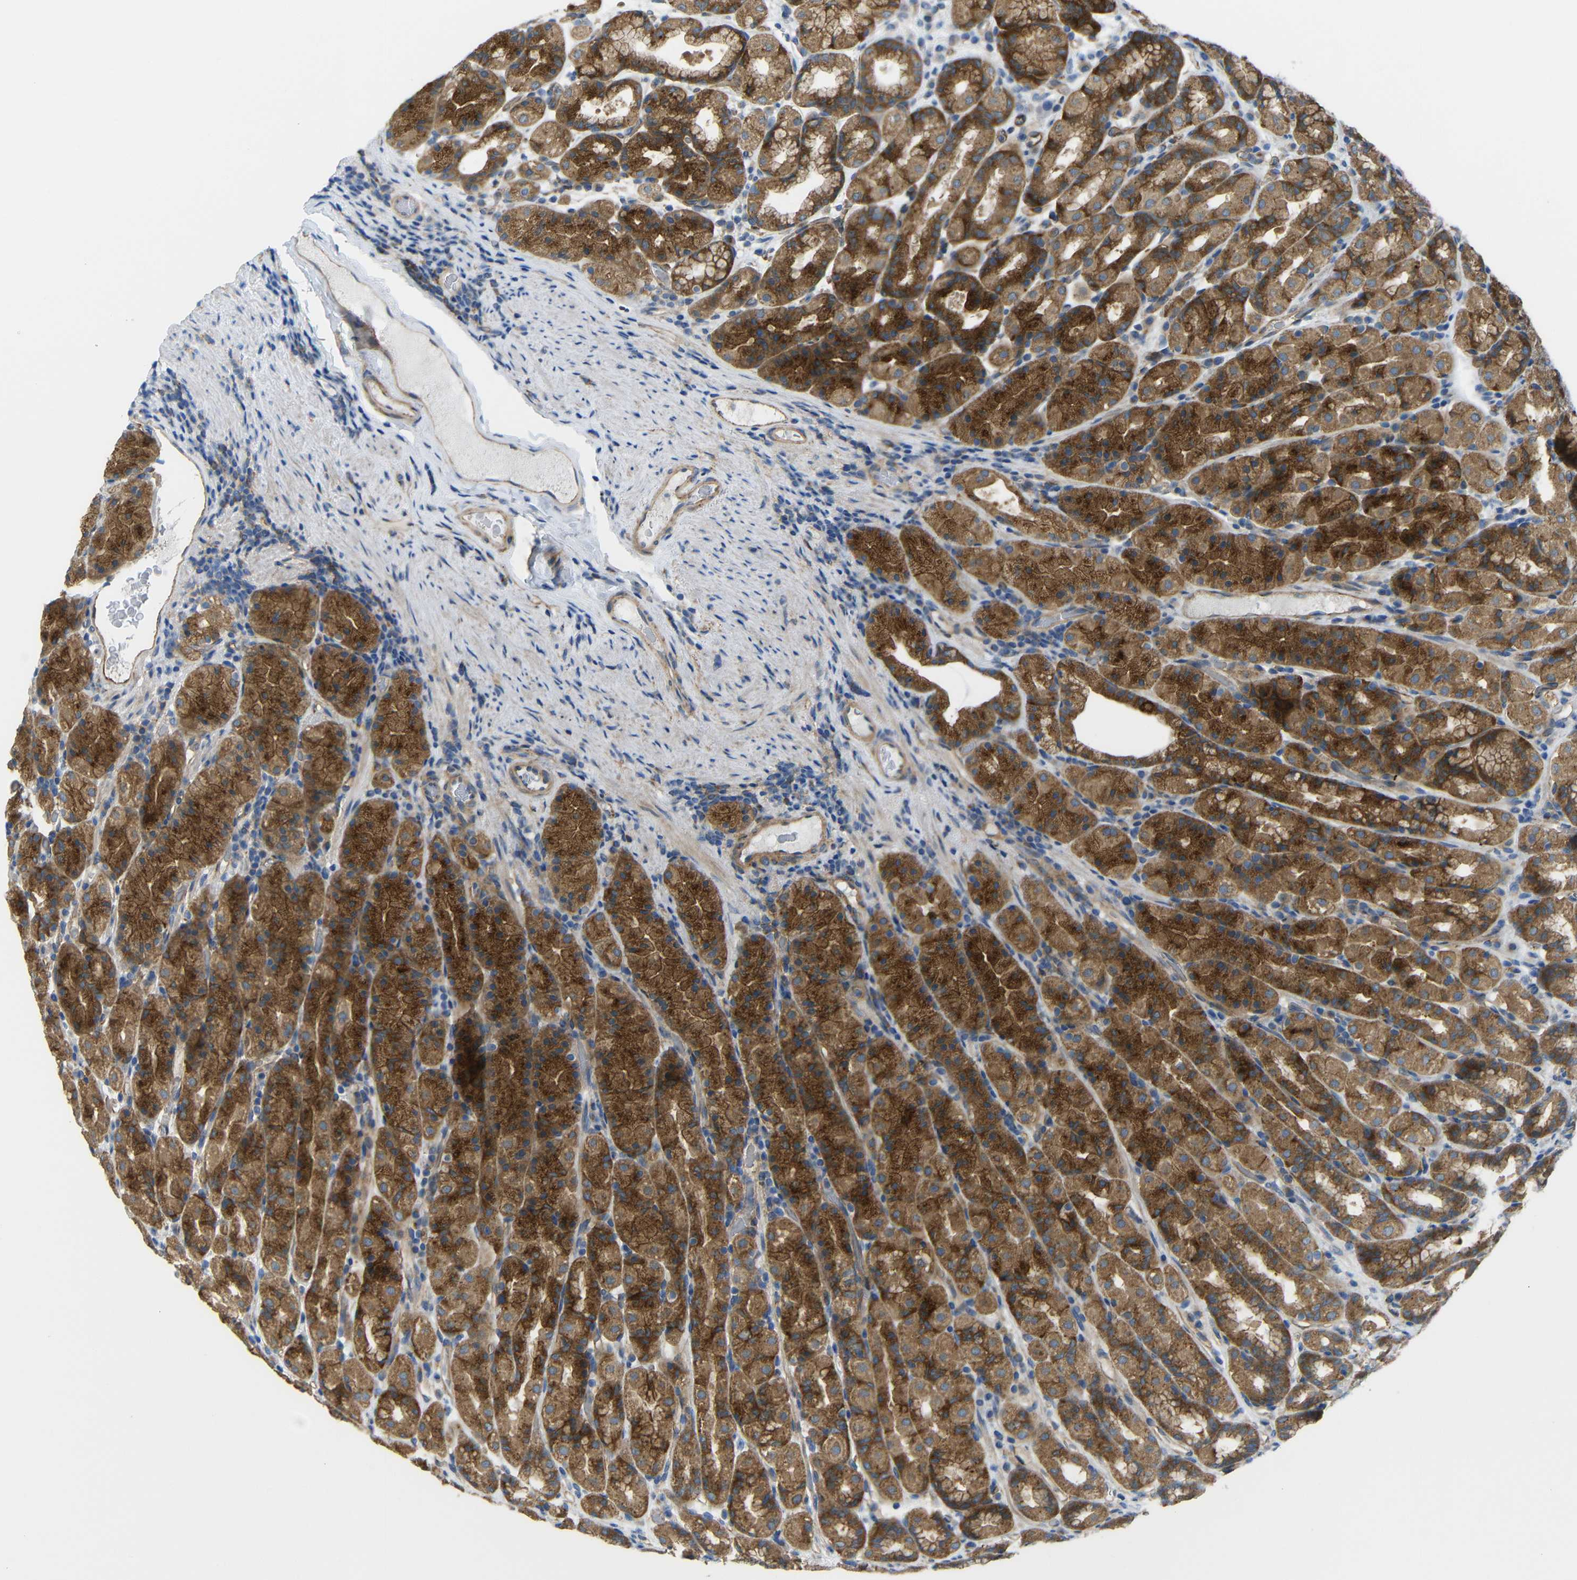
{"staining": {"intensity": "strong", "quantity": ">75%", "location": "cytoplasmic/membranous"}, "tissue": "stomach", "cell_type": "Glandular cells", "image_type": "normal", "snomed": [{"axis": "morphology", "description": "Normal tissue, NOS"}, {"axis": "topography", "description": "Stomach, upper"}], "caption": "Immunohistochemistry image of benign stomach: stomach stained using immunohistochemistry reveals high levels of strong protein expression localized specifically in the cytoplasmic/membranous of glandular cells, appearing as a cytoplasmic/membranous brown color.", "gene": "SYPL1", "patient": {"sex": "male", "age": 68}}